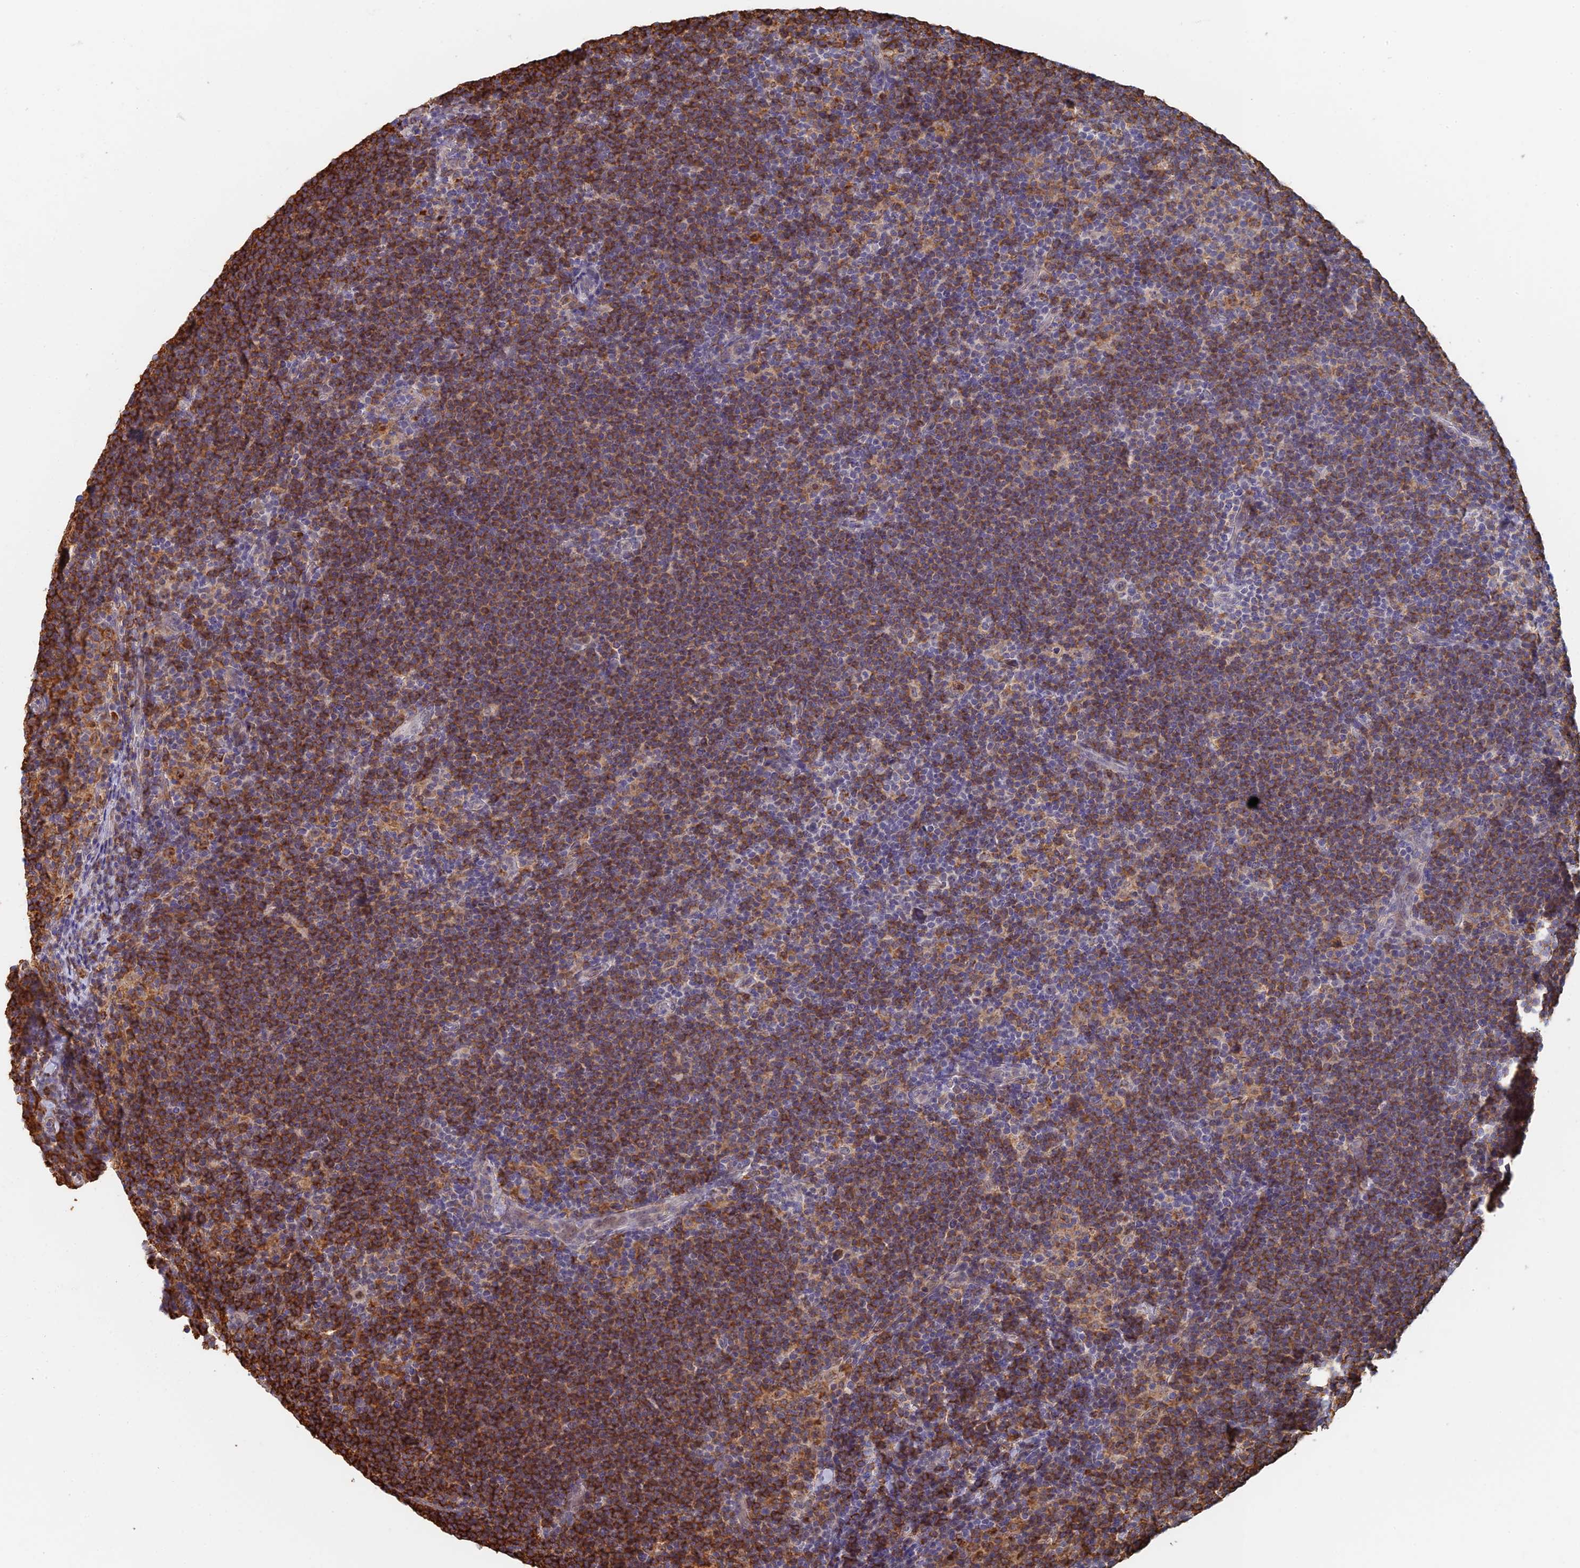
{"staining": {"intensity": "moderate", "quantity": "<25%", "location": "cytoplasmic/membranous"}, "tissue": "lymphoma", "cell_type": "Tumor cells", "image_type": "cancer", "snomed": [{"axis": "morphology", "description": "Hodgkin's disease, NOS"}, {"axis": "topography", "description": "Lymph node"}], "caption": "Protein staining of lymphoma tissue displays moderate cytoplasmic/membranous positivity in approximately <25% of tumor cells.", "gene": "GPATCH1", "patient": {"sex": "female", "age": 57}}